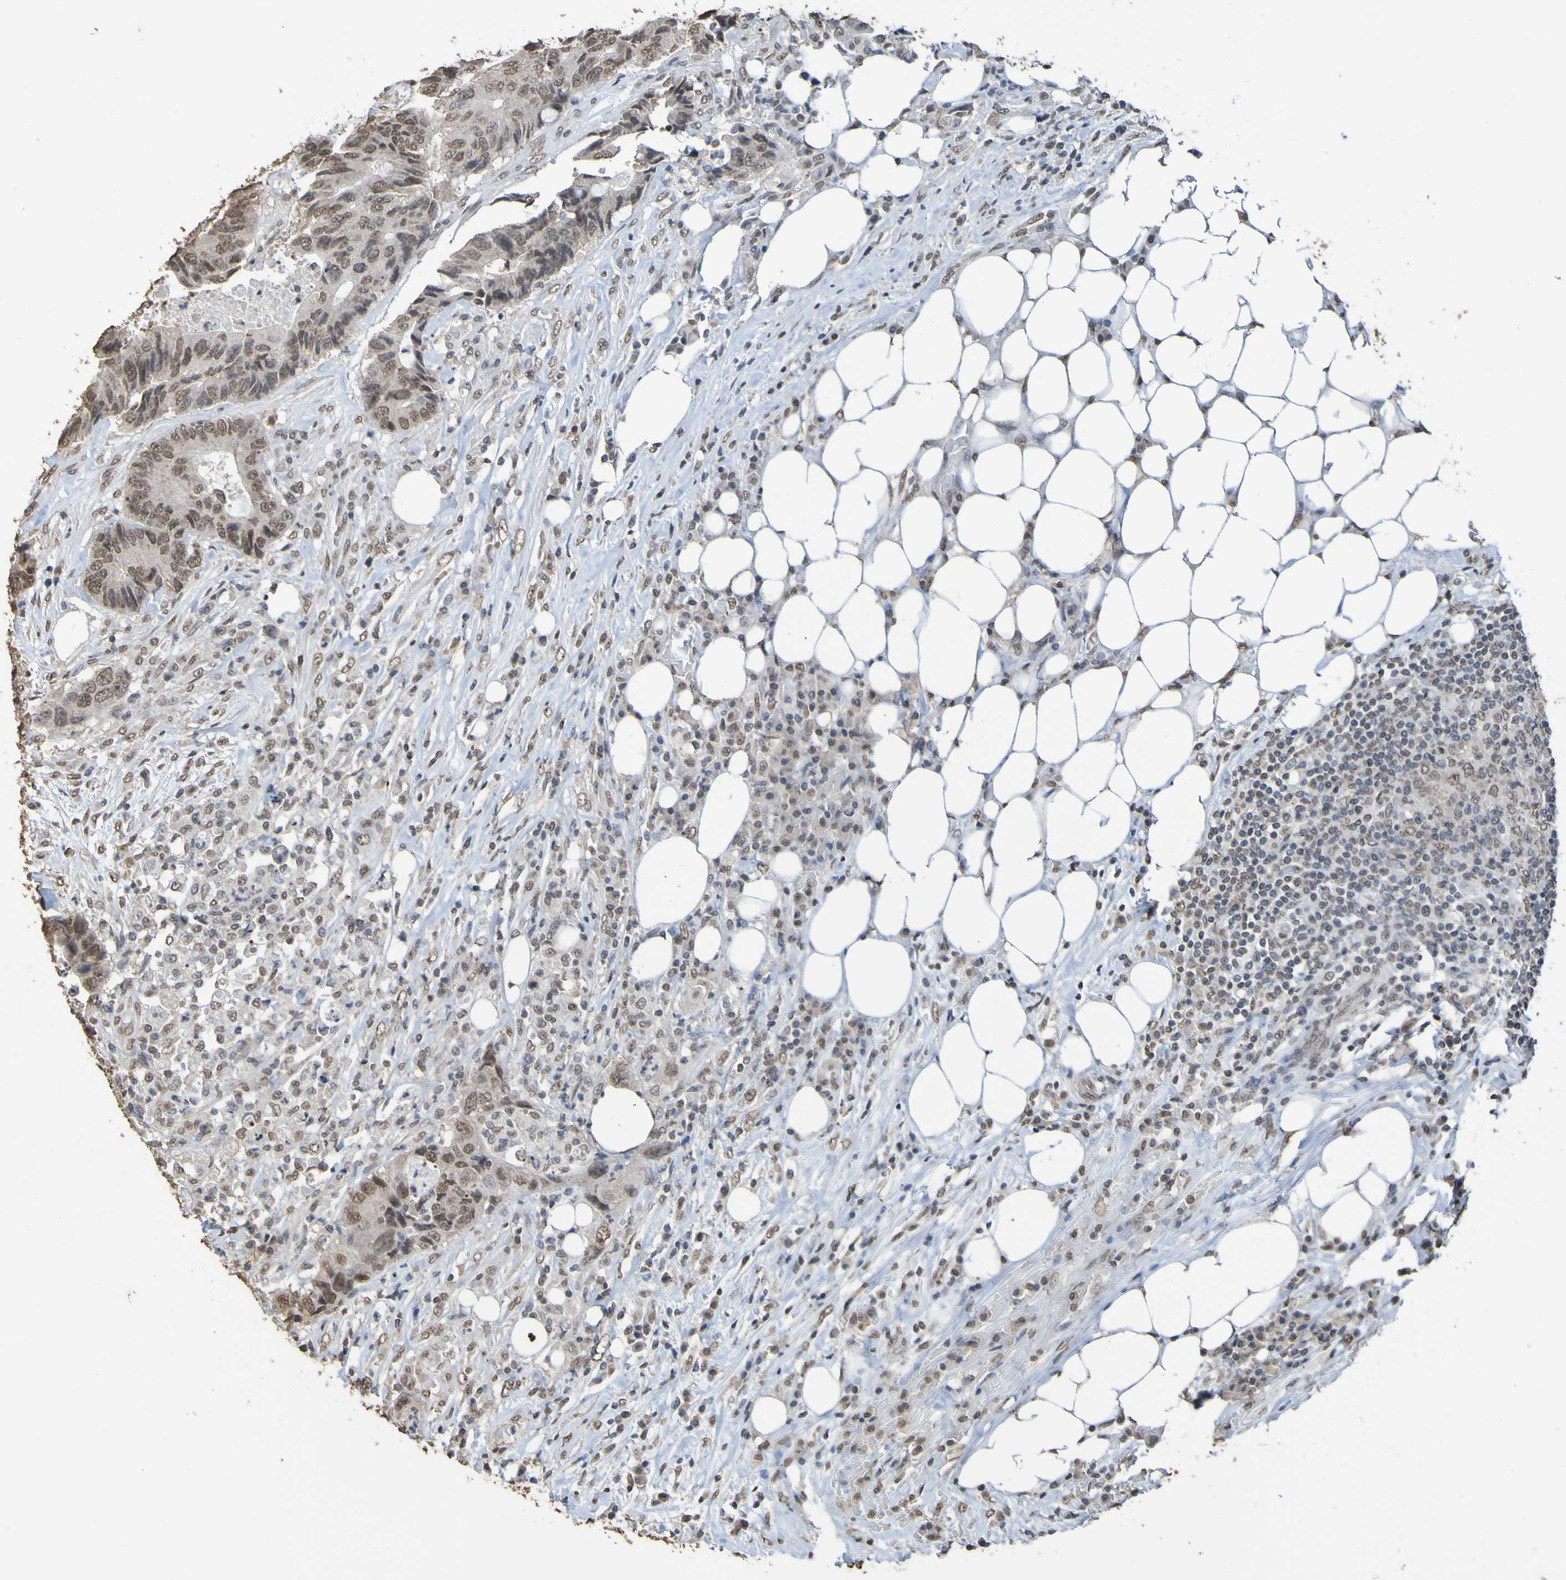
{"staining": {"intensity": "moderate", "quantity": ">75%", "location": "nuclear"}, "tissue": "colorectal cancer", "cell_type": "Tumor cells", "image_type": "cancer", "snomed": [{"axis": "morphology", "description": "Adenocarcinoma, NOS"}, {"axis": "topography", "description": "Colon"}], "caption": "Immunohistochemical staining of colorectal adenocarcinoma demonstrates moderate nuclear protein positivity in about >75% of tumor cells.", "gene": "ALKBH2", "patient": {"sex": "male", "age": 71}}